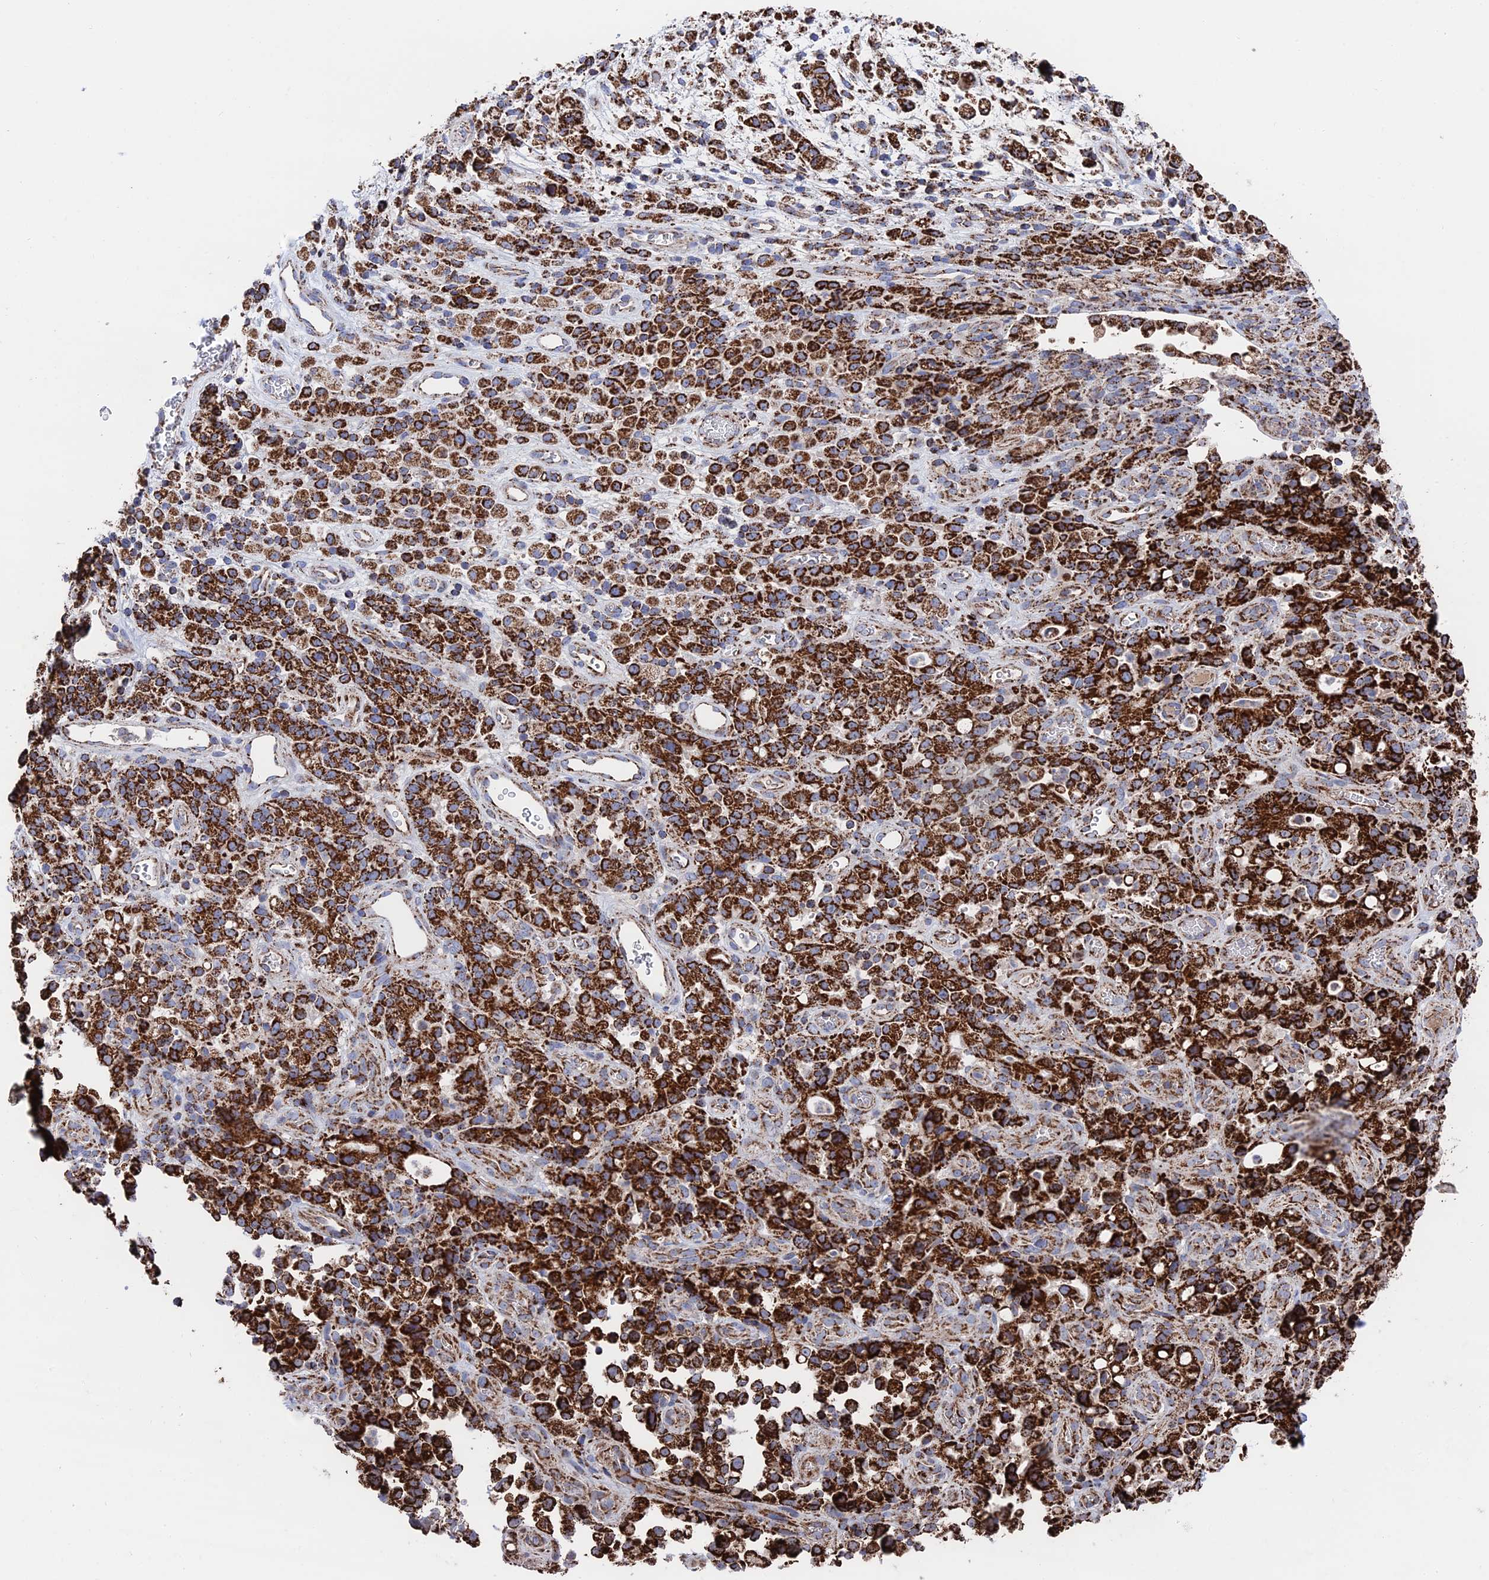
{"staining": {"intensity": "strong", "quantity": ">75%", "location": "cytoplasmic/membranous"}, "tissue": "stomach cancer", "cell_type": "Tumor cells", "image_type": "cancer", "snomed": [{"axis": "morphology", "description": "Adenocarcinoma, NOS"}, {"axis": "topography", "description": "Stomach"}], "caption": "Tumor cells display high levels of strong cytoplasmic/membranous staining in approximately >75% of cells in stomach adenocarcinoma. The staining is performed using DAB brown chromogen to label protein expression. The nuclei are counter-stained blue using hematoxylin.", "gene": "HAUS8", "patient": {"sex": "female", "age": 60}}